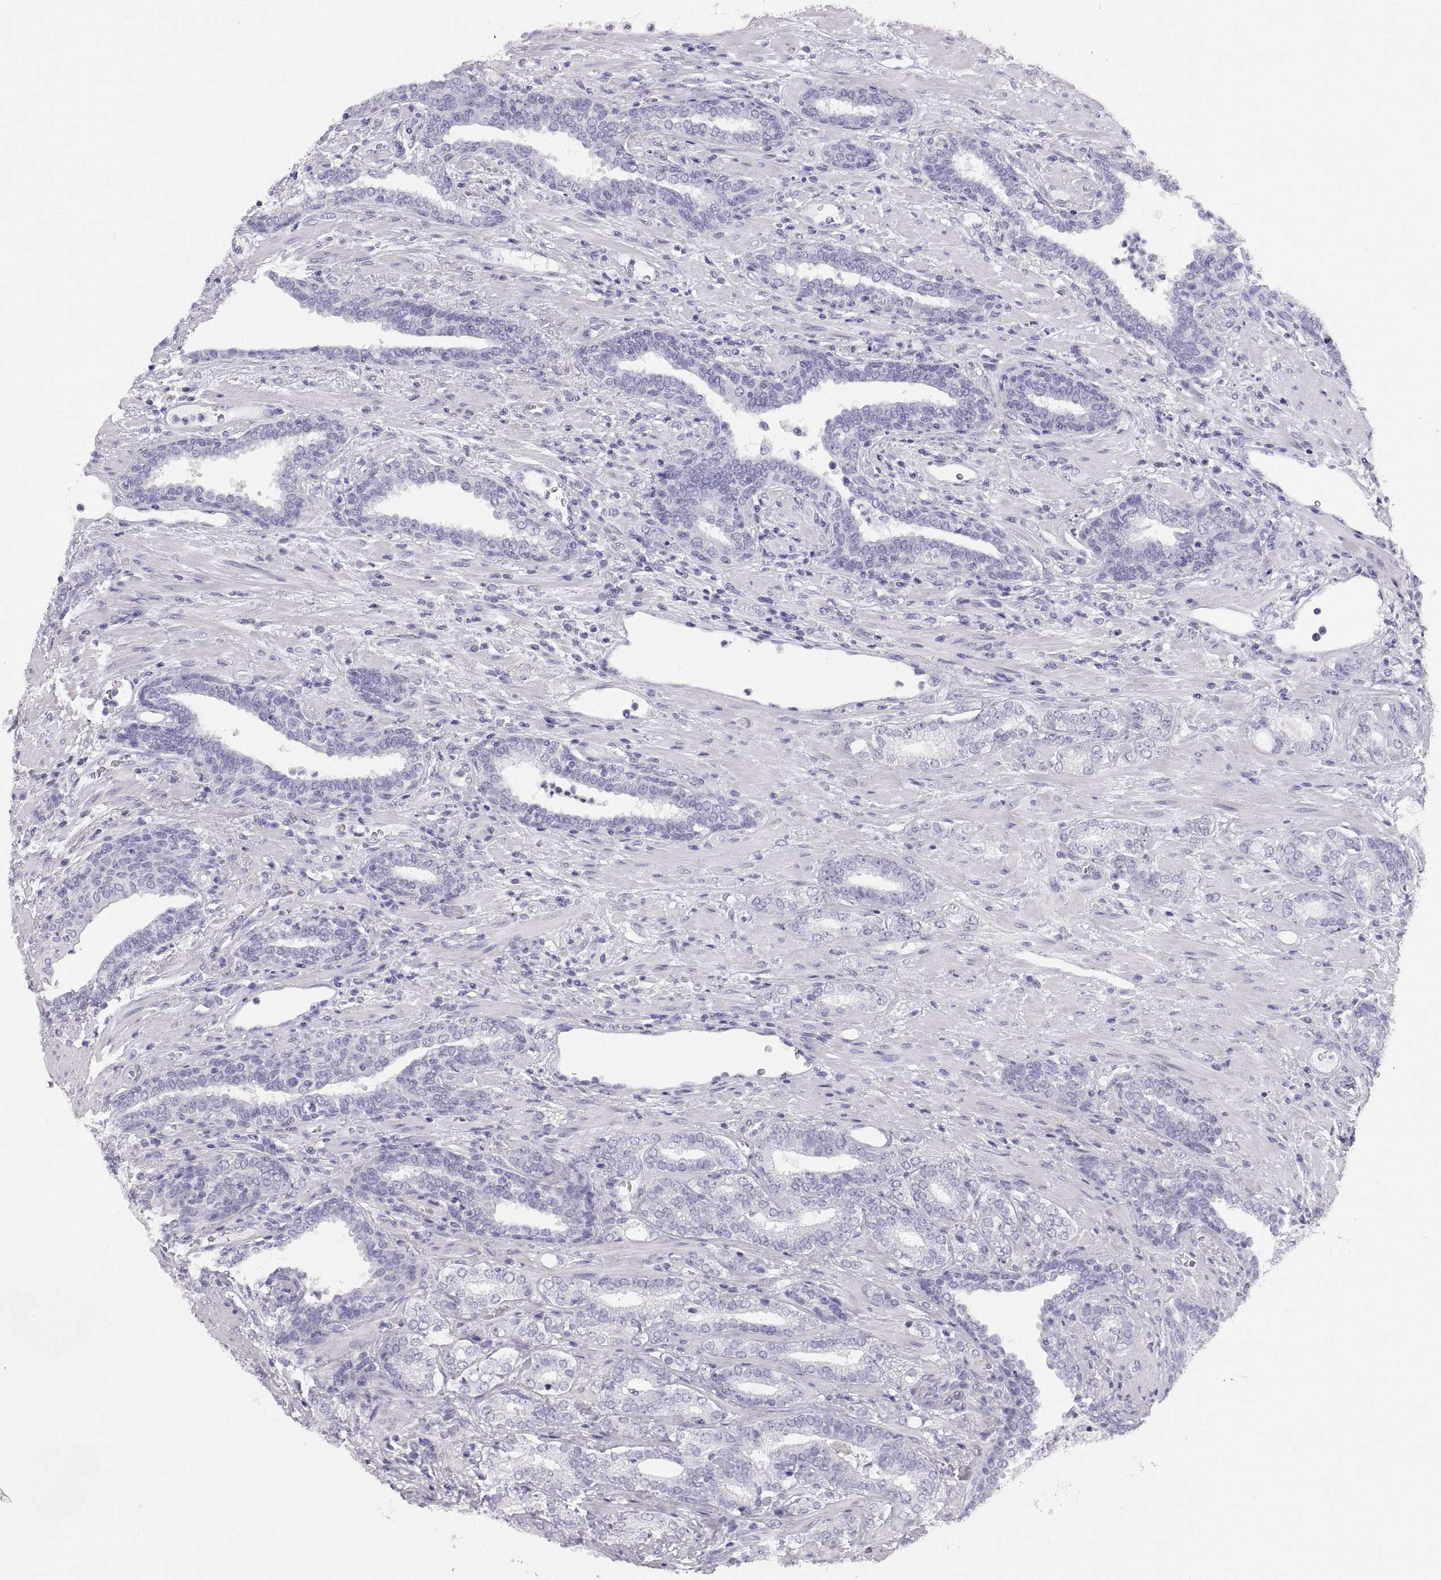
{"staining": {"intensity": "negative", "quantity": "none", "location": "none"}, "tissue": "prostate cancer", "cell_type": "Tumor cells", "image_type": "cancer", "snomed": [{"axis": "morphology", "description": "Adenocarcinoma, Low grade"}, {"axis": "topography", "description": "Prostate"}], "caption": "This is an IHC image of prostate cancer (adenocarcinoma (low-grade)). There is no expression in tumor cells.", "gene": "RLBP1", "patient": {"sex": "male", "age": 61}}